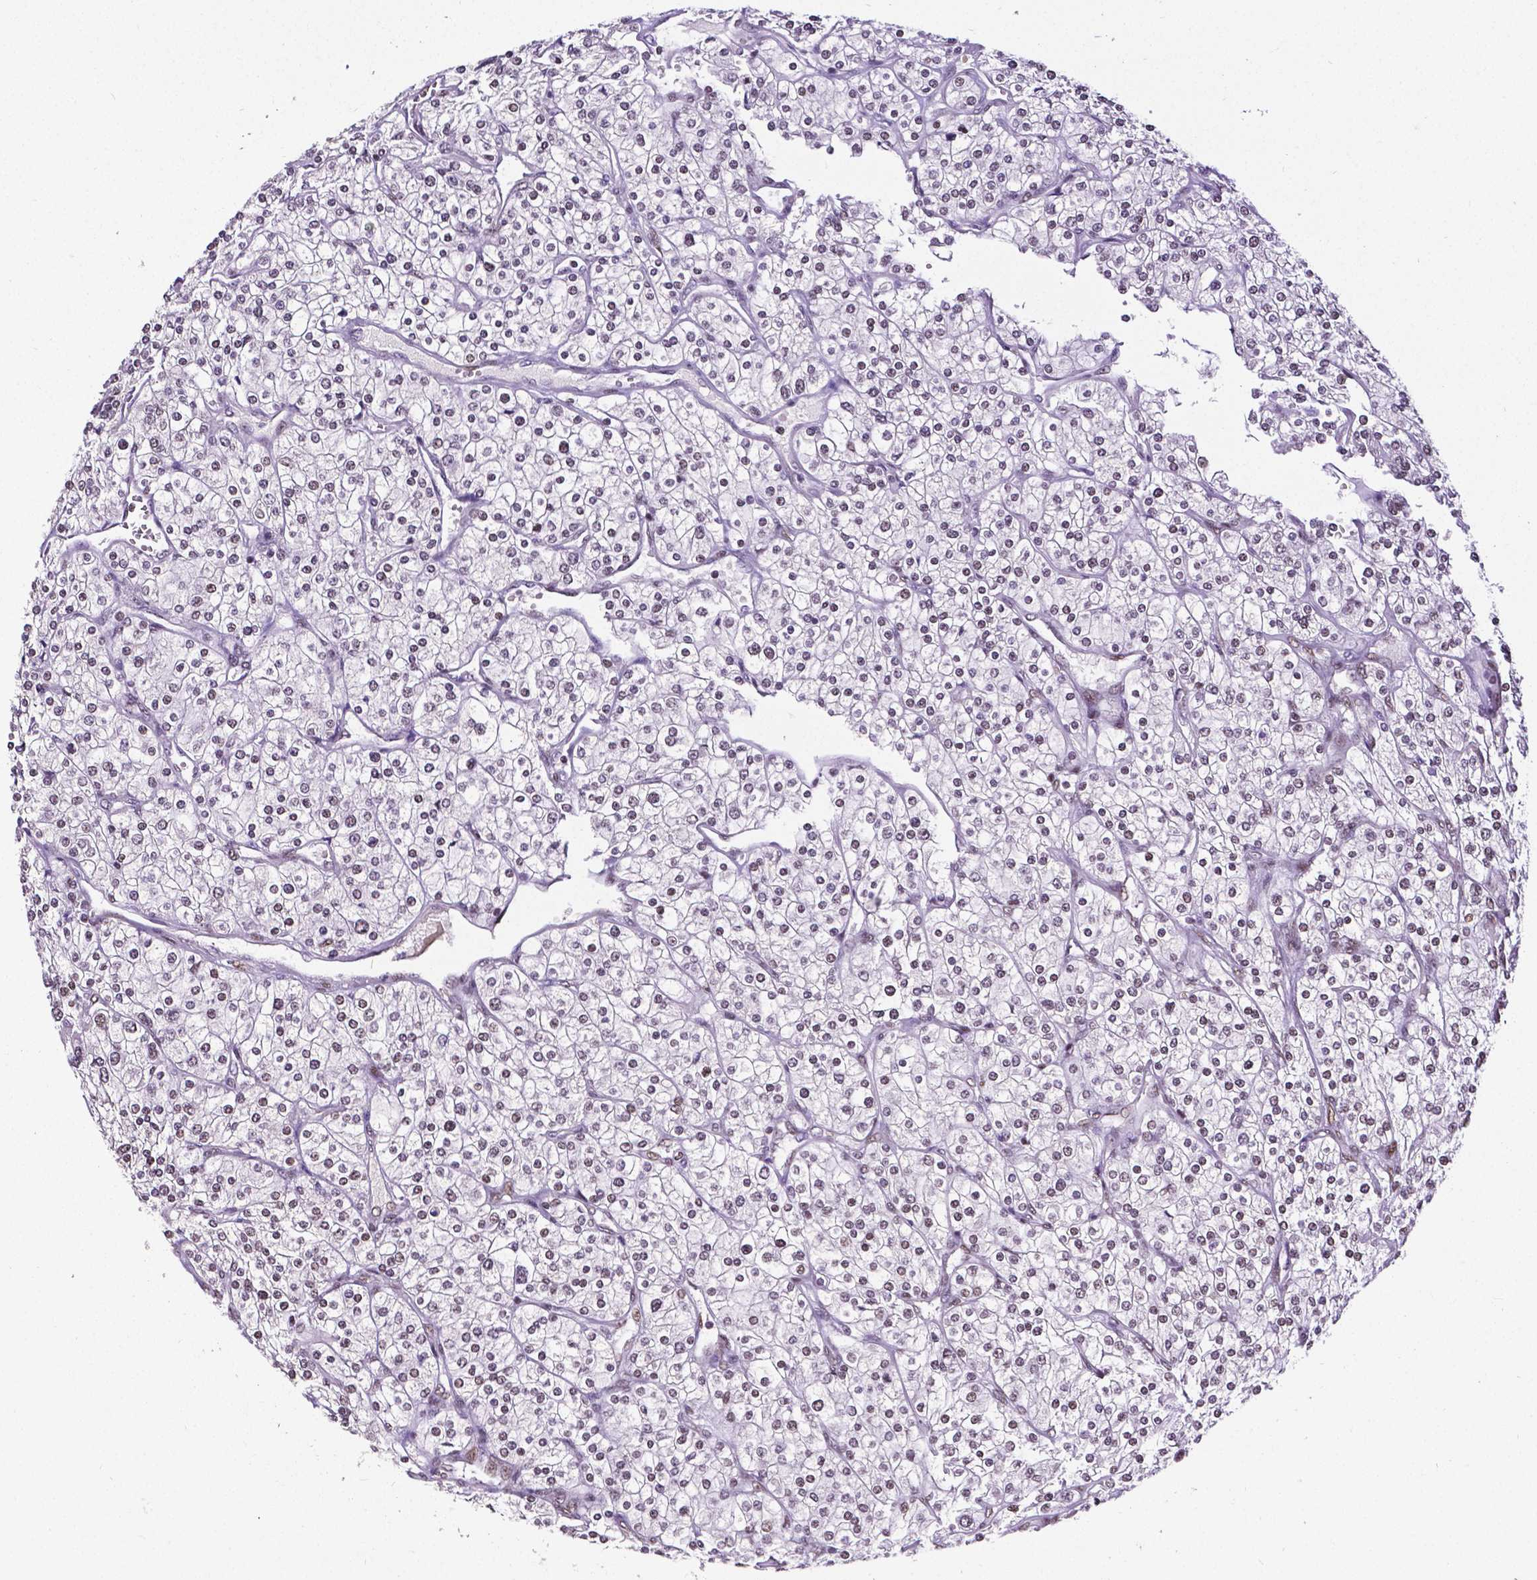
{"staining": {"intensity": "weak", "quantity": "25%-75%", "location": "nuclear"}, "tissue": "renal cancer", "cell_type": "Tumor cells", "image_type": "cancer", "snomed": [{"axis": "morphology", "description": "Adenocarcinoma, NOS"}, {"axis": "topography", "description": "Kidney"}], "caption": "Protein staining of renal cancer tissue shows weak nuclear expression in approximately 25%-75% of tumor cells. (brown staining indicates protein expression, while blue staining denotes nuclei).", "gene": "REST", "patient": {"sex": "male", "age": 80}}